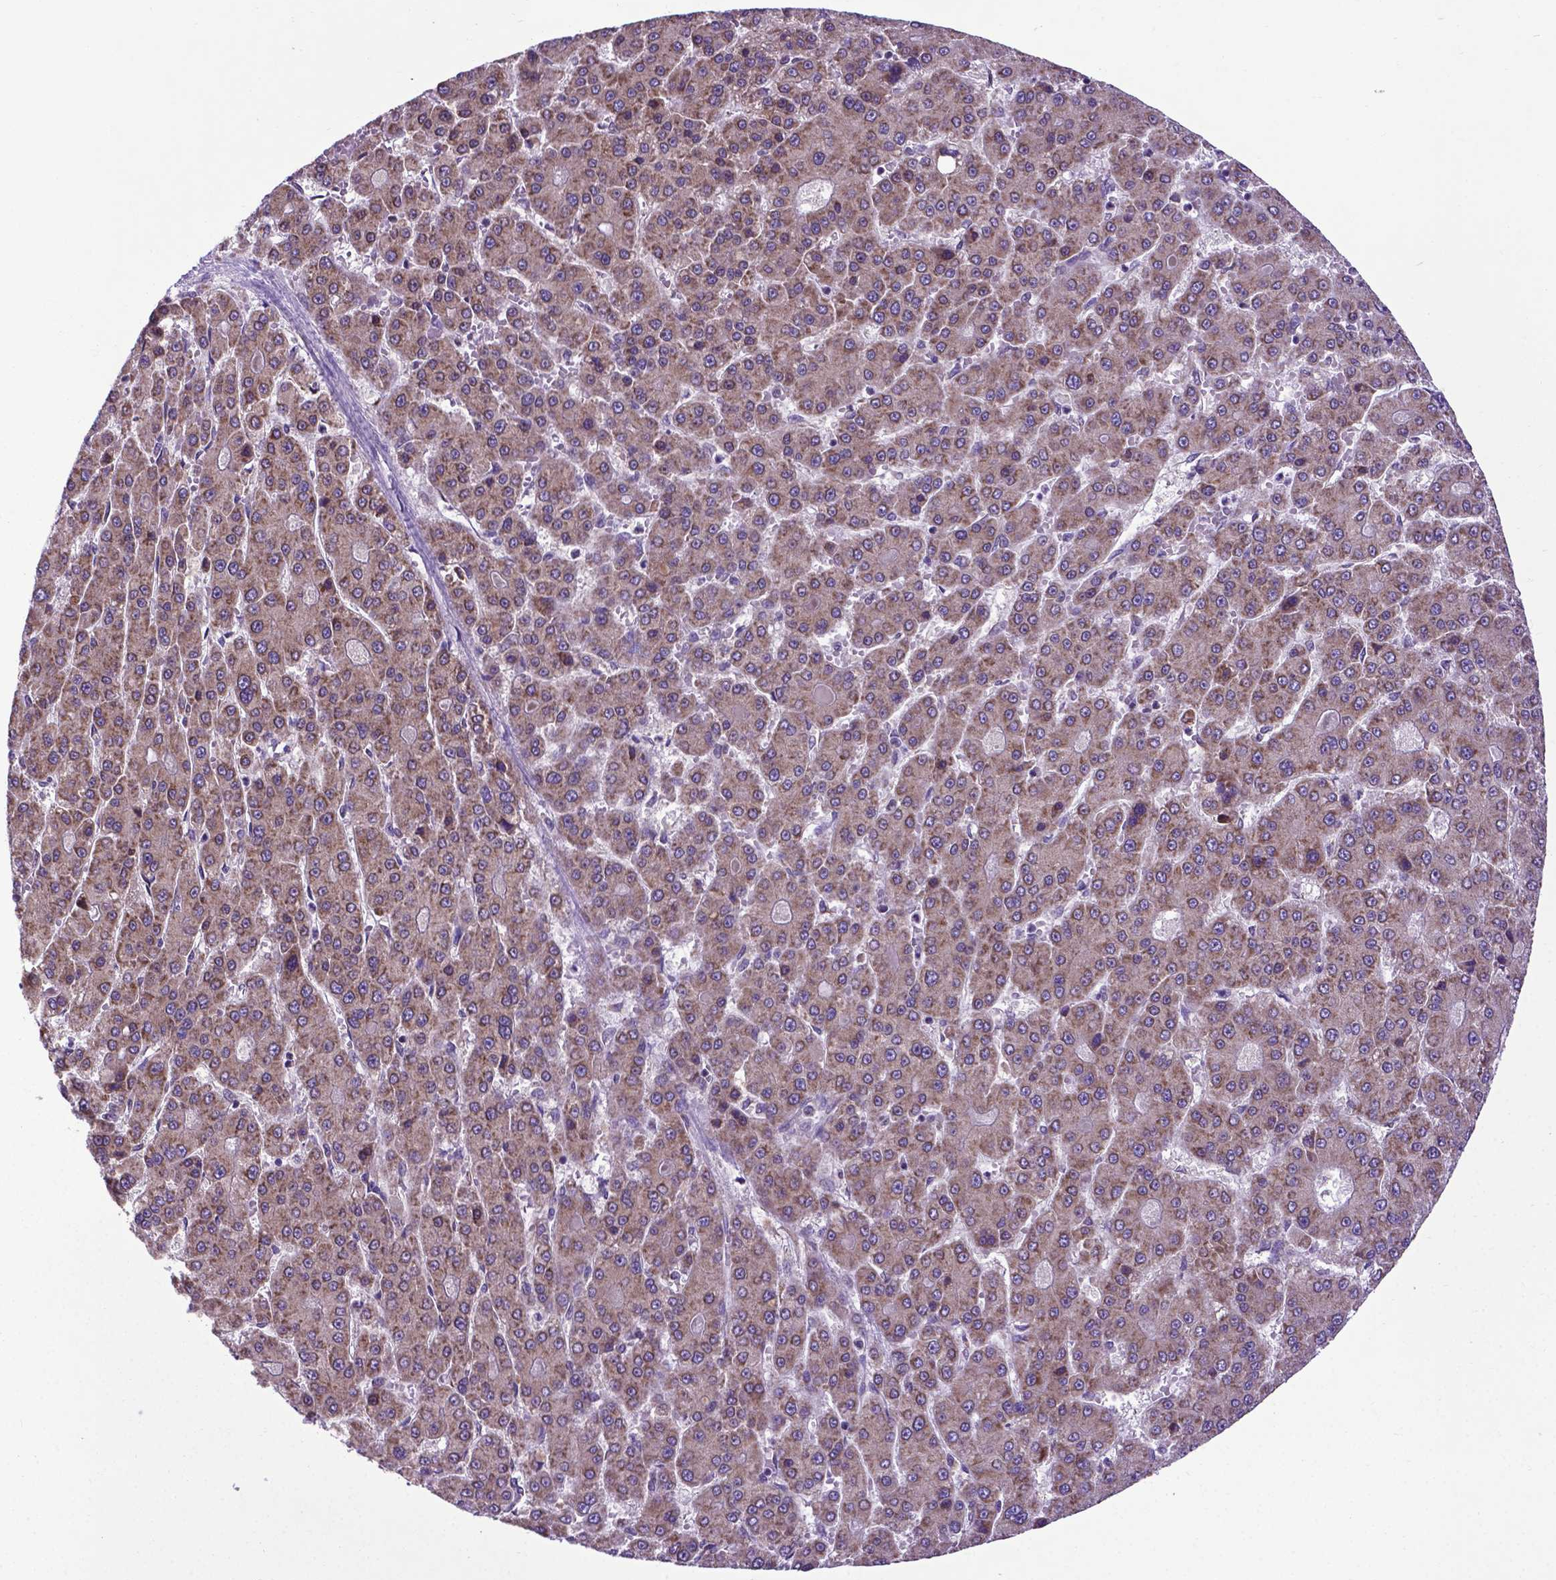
{"staining": {"intensity": "weak", "quantity": ">75%", "location": "cytoplasmic/membranous"}, "tissue": "liver cancer", "cell_type": "Tumor cells", "image_type": "cancer", "snomed": [{"axis": "morphology", "description": "Carcinoma, Hepatocellular, NOS"}, {"axis": "topography", "description": "Liver"}], "caption": "Immunohistochemical staining of human liver hepatocellular carcinoma reveals low levels of weak cytoplasmic/membranous positivity in about >75% of tumor cells.", "gene": "WDR83OS", "patient": {"sex": "male", "age": 70}}